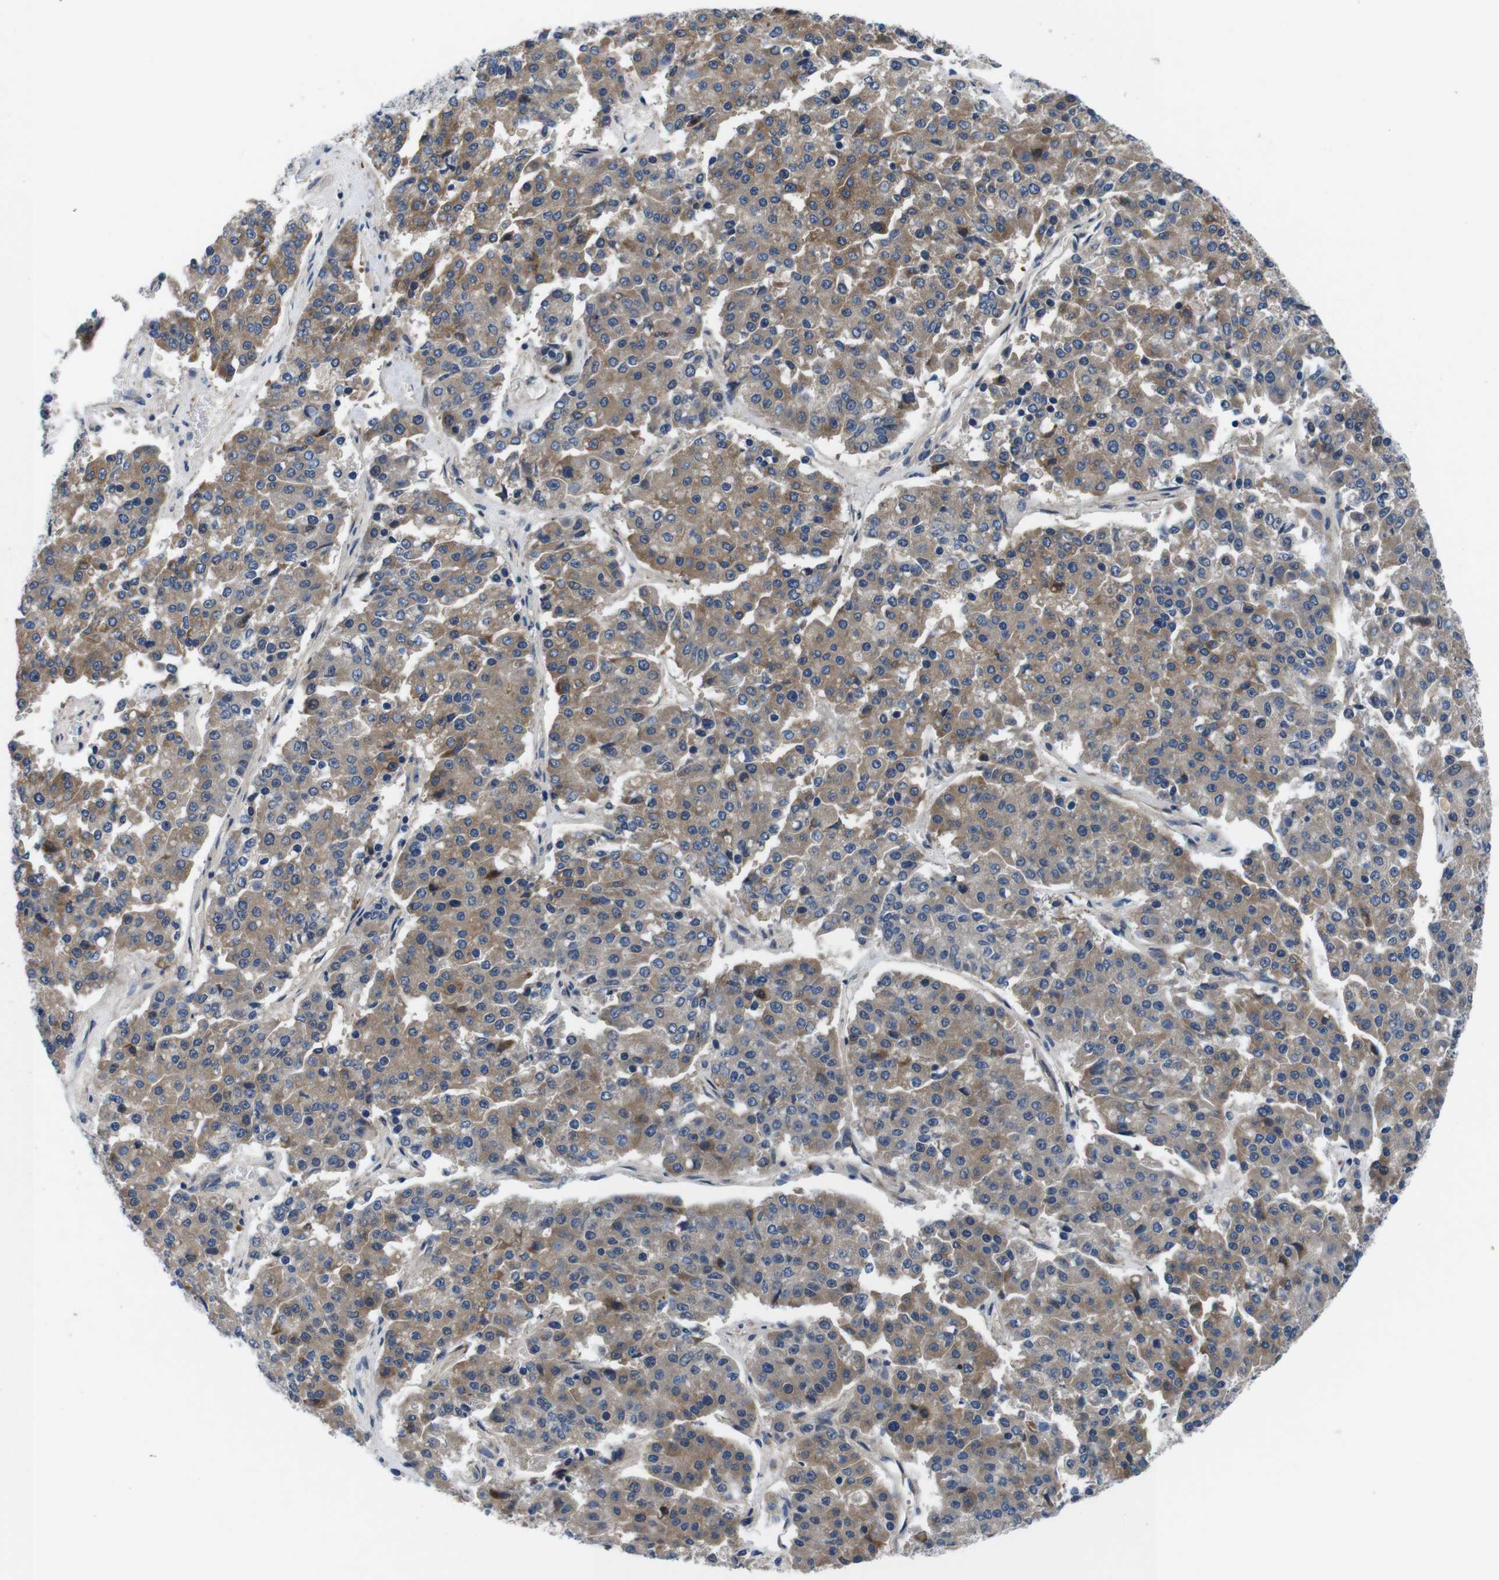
{"staining": {"intensity": "moderate", "quantity": ">75%", "location": "cytoplasmic/membranous"}, "tissue": "pancreatic cancer", "cell_type": "Tumor cells", "image_type": "cancer", "snomed": [{"axis": "morphology", "description": "Adenocarcinoma, NOS"}, {"axis": "topography", "description": "Pancreas"}], "caption": "Immunohistochemistry of pancreatic cancer (adenocarcinoma) shows medium levels of moderate cytoplasmic/membranous expression in about >75% of tumor cells. (DAB (3,3'-diaminobenzidine) IHC with brightfield microscopy, high magnification).", "gene": "JAK1", "patient": {"sex": "male", "age": 50}}